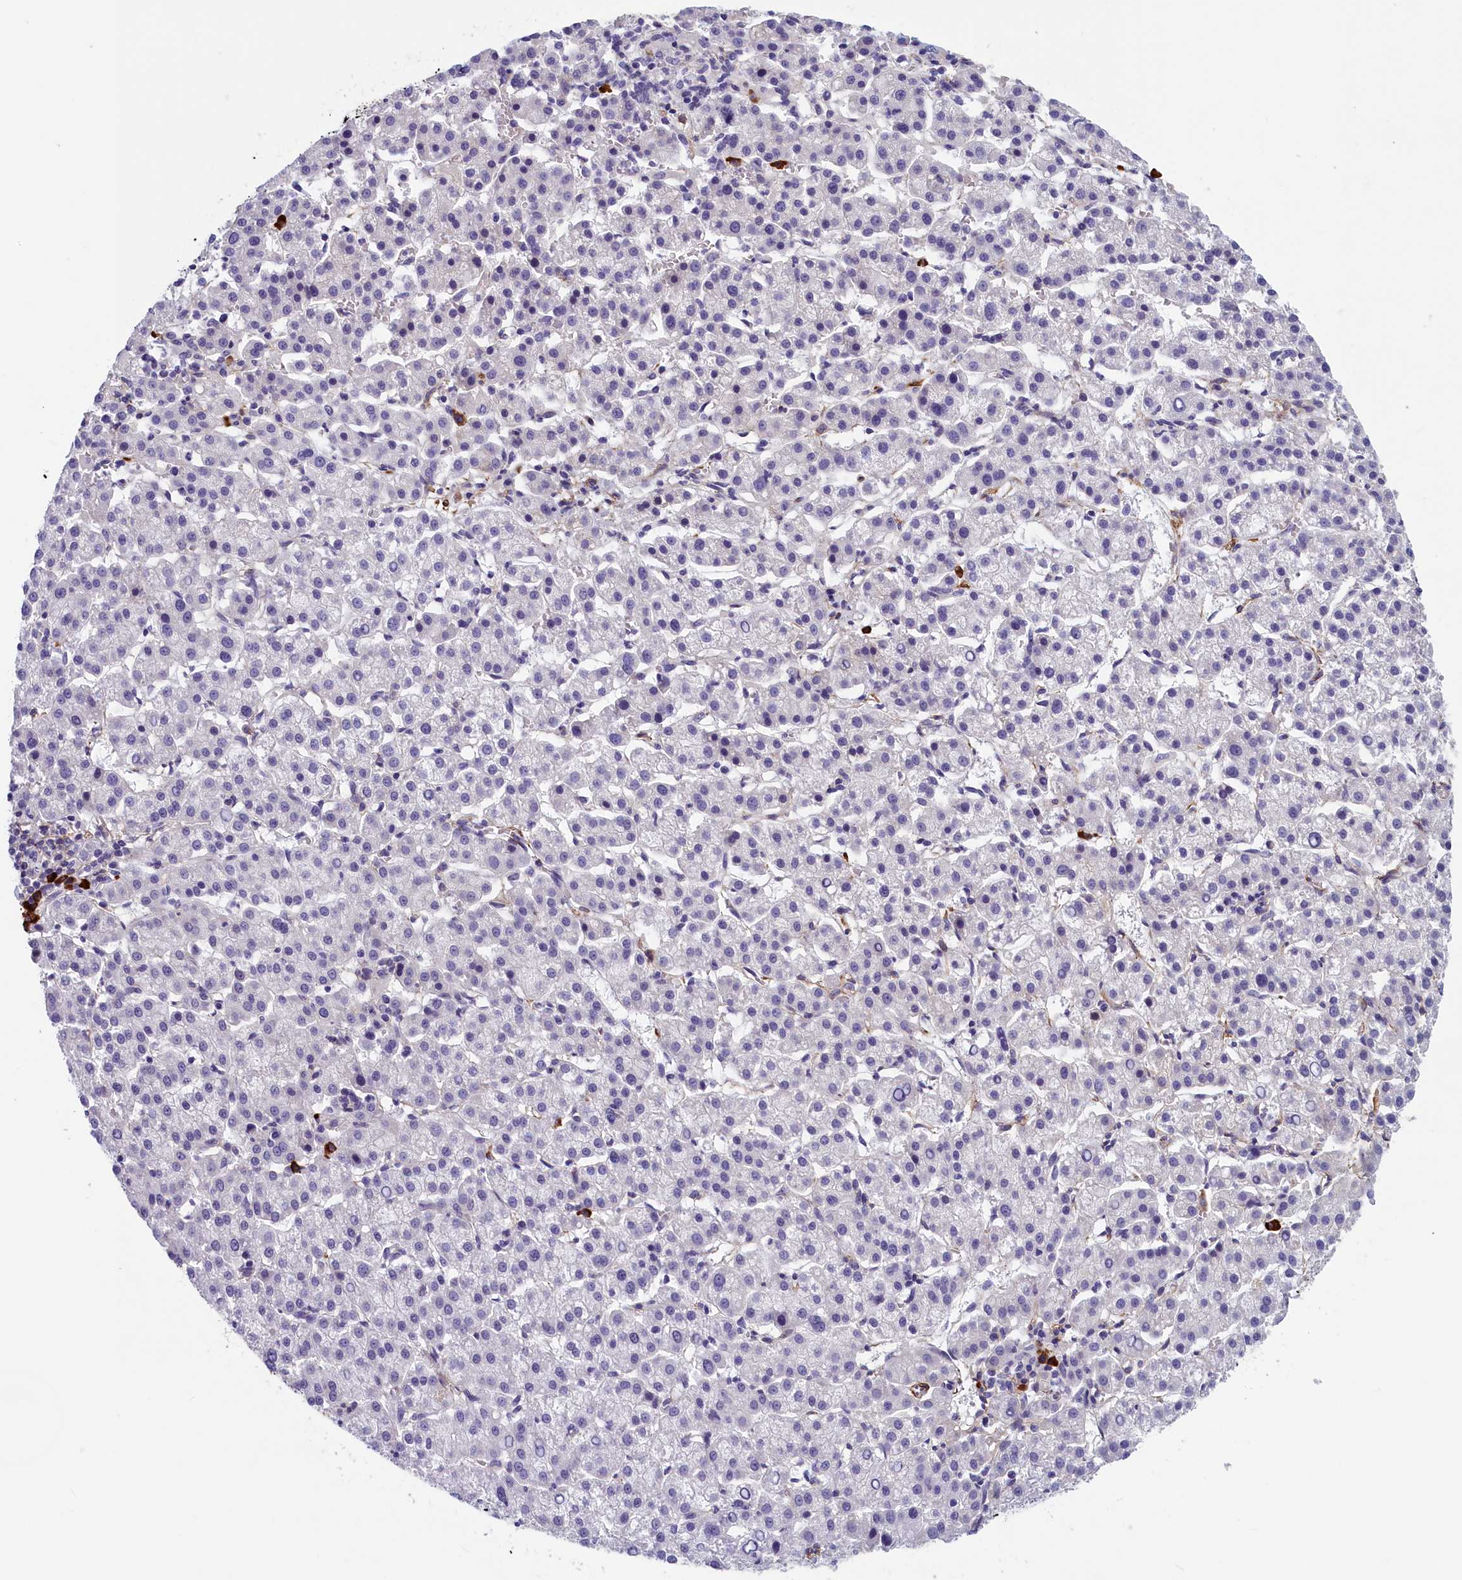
{"staining": {"intensity": "negative", "quantity": "none", "location": "none"}, "tissue": "liver cancer", "cell_type": "Tumor cells", "image_type": "cancer", "snomed": [{"axis": "morphology", "description": "Carcinoma, Hepatocellular, NOS"}, {"axis": "topography", "description": "Liver"}], "caption": "The histopathology image reveals no staining of tumor cells in liver cancer (hepatocellular carcinoma).", "gene": "BCL2L13", "patient": {"sex": "female", "age": 58}}